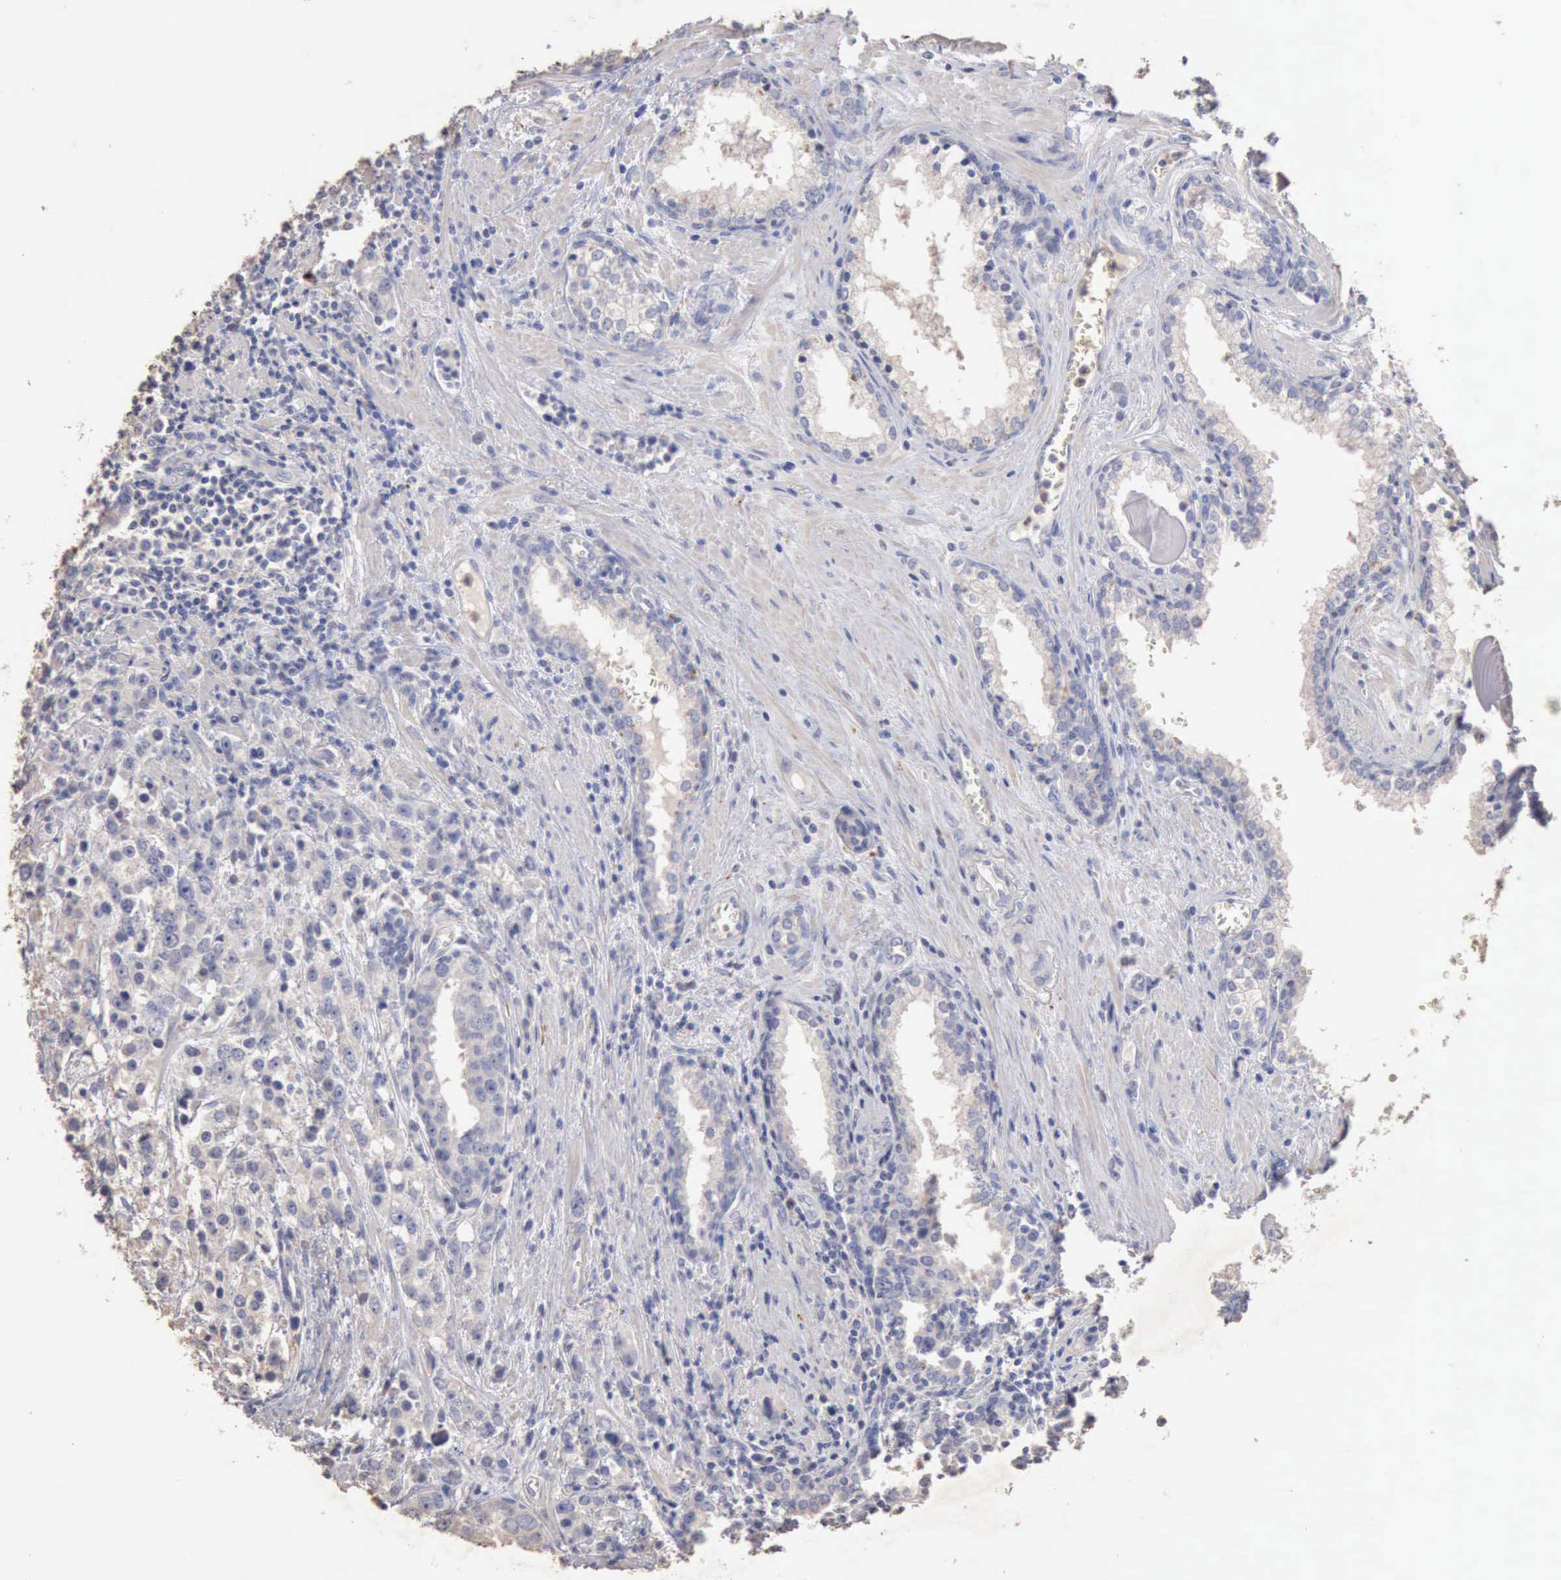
{"staining": {"intensity": "negative", "quantity": "none", "location": "none"}, "tissue": "prostate cancer", "cell_type": "Tumor cells", "image_type": "cancer", "snomed": [{"axis": "morphology", "description": "Adenocarcinoma, High grade"}, {"axis": "topography", "description": "Prostate"}], "caption": "Tumor cells are negative for brown protein staining in prostate cancer (adenocarcinoma (high-grade)).", "gene": "KRT6B", "patient": {"sex": "male", "age": 71}}